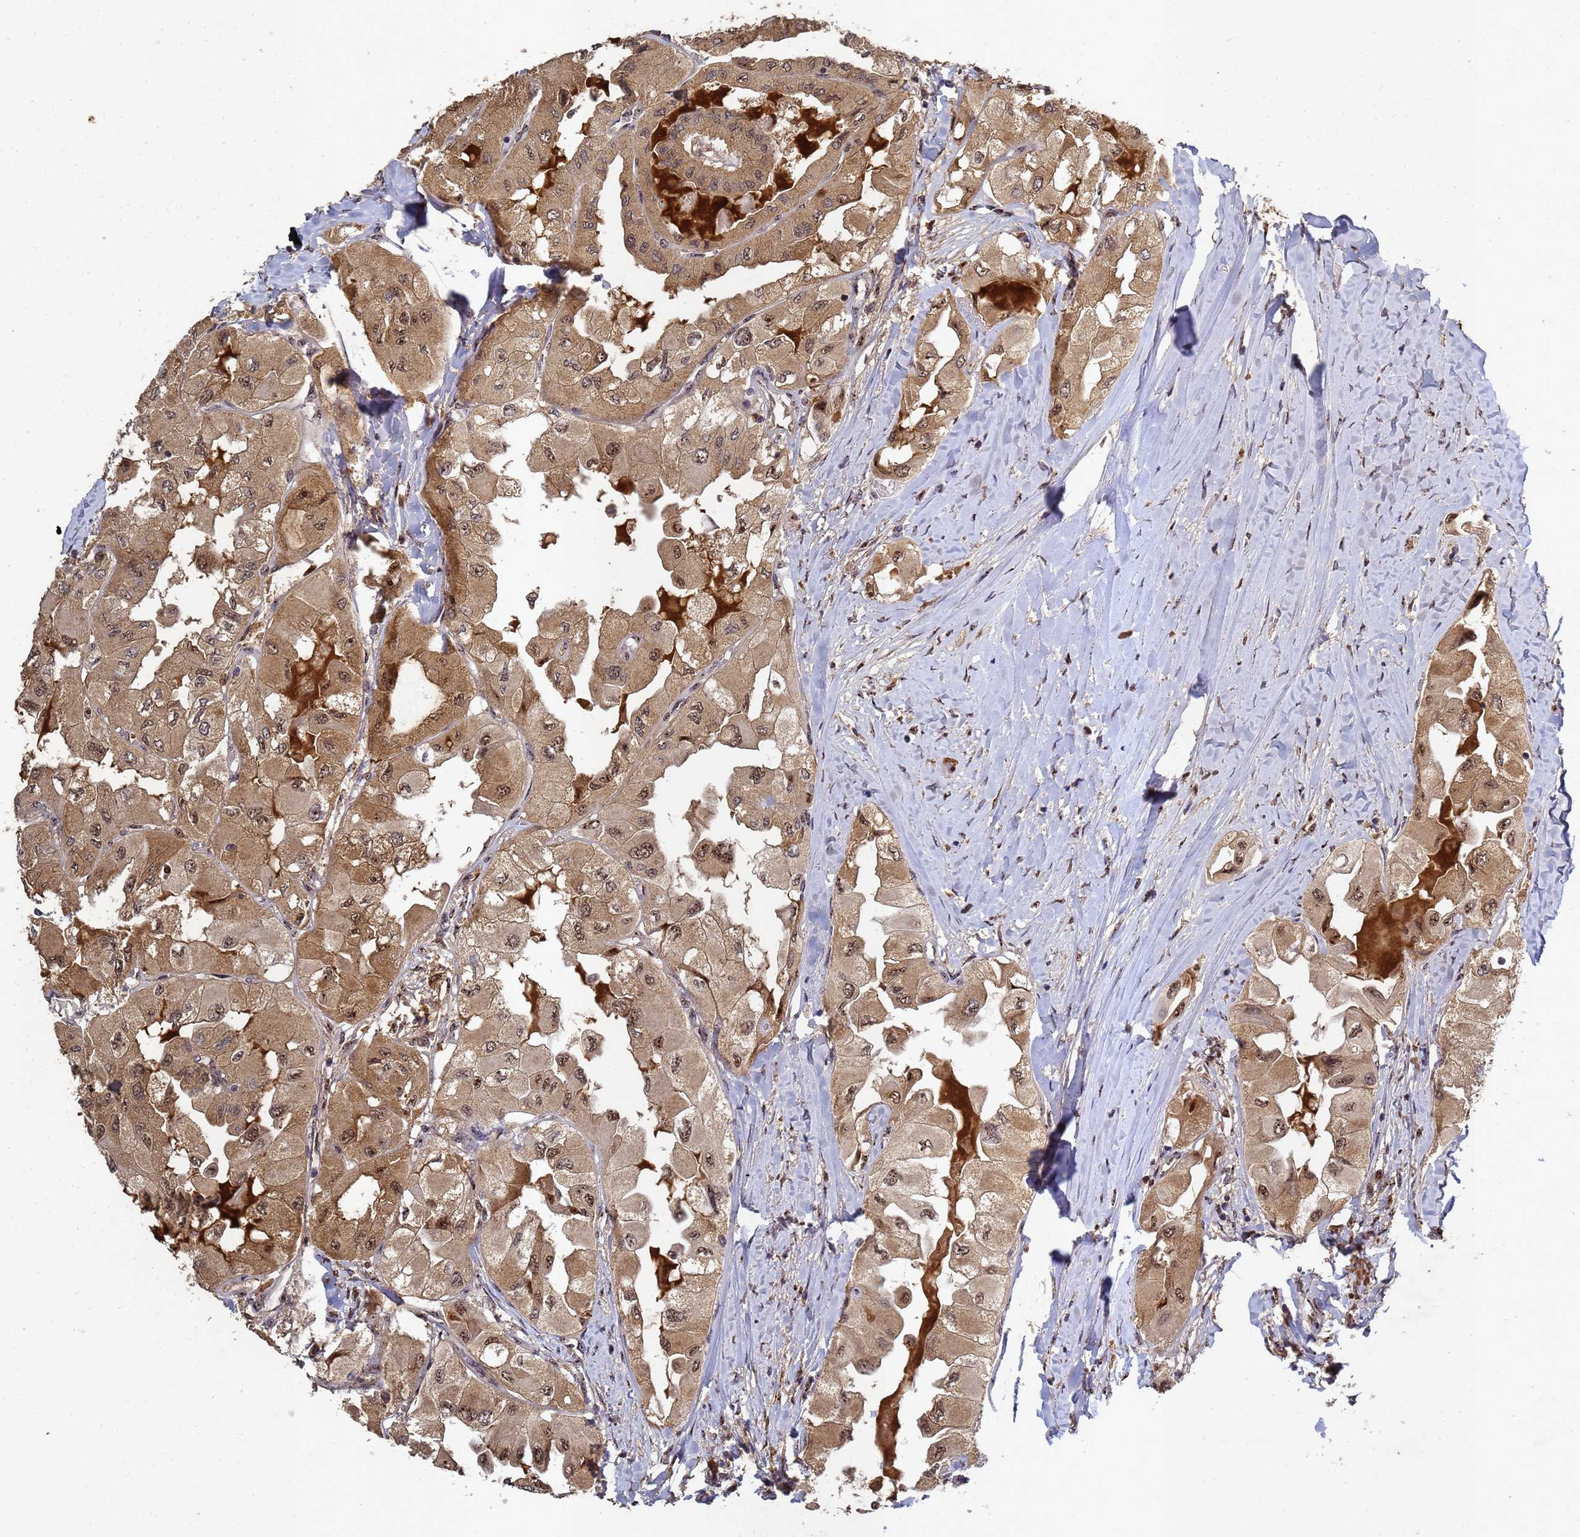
{"staining": {"intensity": "moderate", "quantity": ">75%", "location": "cytoplasmic/membranous,nuclear"}, "tissue": "thyroid cancer", "cell_type": "Tumor cells", "image_type": "cancer", "snomed": [{"axis": "morphology", "description": "Normal tissue, NOS"}, {"axis": "morphology", "description": "Papillary adenocarcinoma, NOS"}, {"axis": "topography", "description": "Thyroid gland"}], "caption": "This is a histology image of immunohistochemistry staining of thyroid papillary adenocarcinoma, which shows moderate positivity in the cytoplasmic/membranous and nuclear of tumor cells.", "gene": "SECISBP2", "patient": {"sex": "female", "age": 59}}